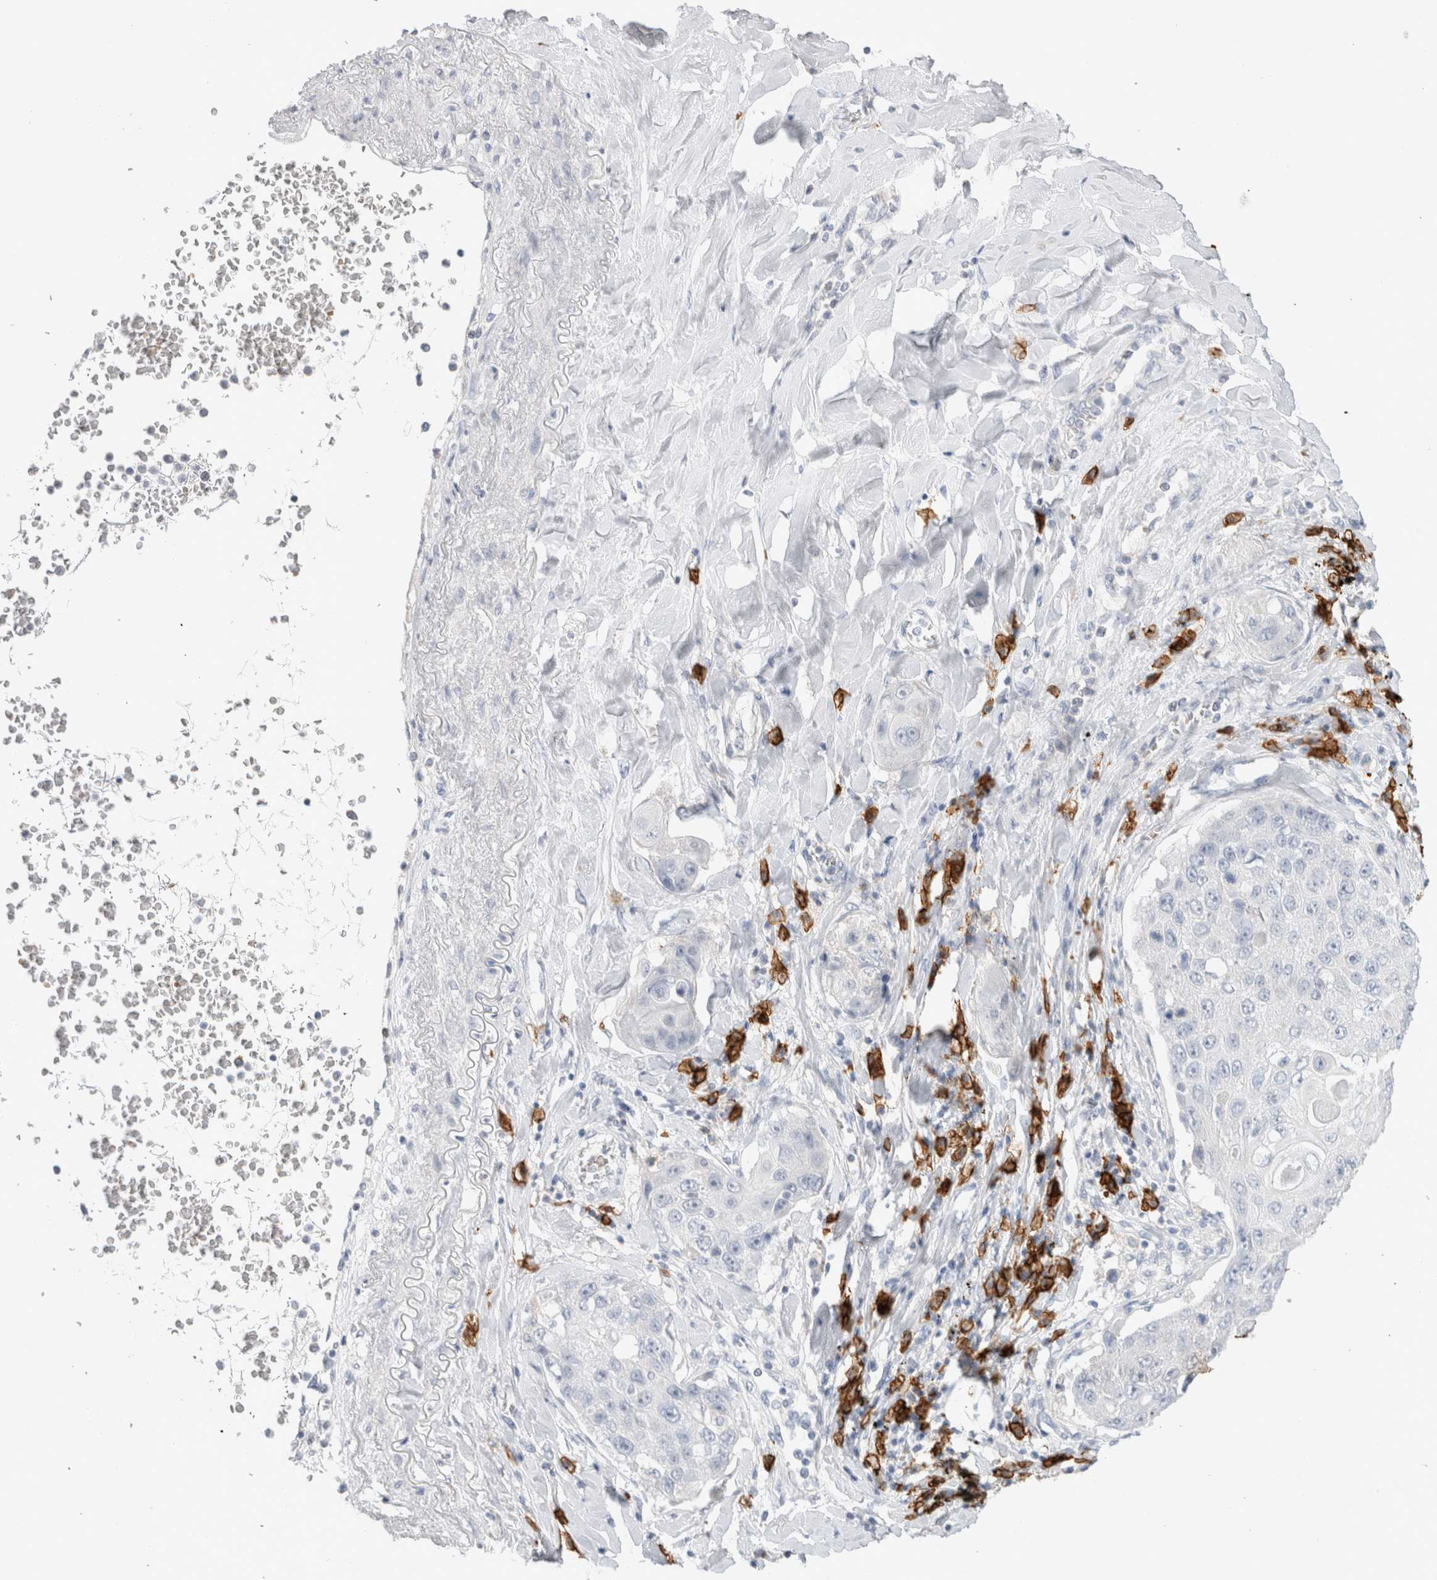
{"staining": {"intensity": "negative", "quantity": "none", "location": "none"}, "tissue": "lung cancer", "cell_type": "Tumor cells", "image_type": "cancer", "snomed": [{"axis": "morphology", "description": "Squamous cell carcinoma, NOS"}, {"axis": "topography", "description": "Lung"}], "caption": "Immunohistochemistry histopathology image of human squamous cell carcinoma (lung) stained for a protein (brown), which demonstrates no expression in tumor cells. Nuclei are stained in blue.", "gene": "CD38", "patient": {"sex": "male", "age": 61}}